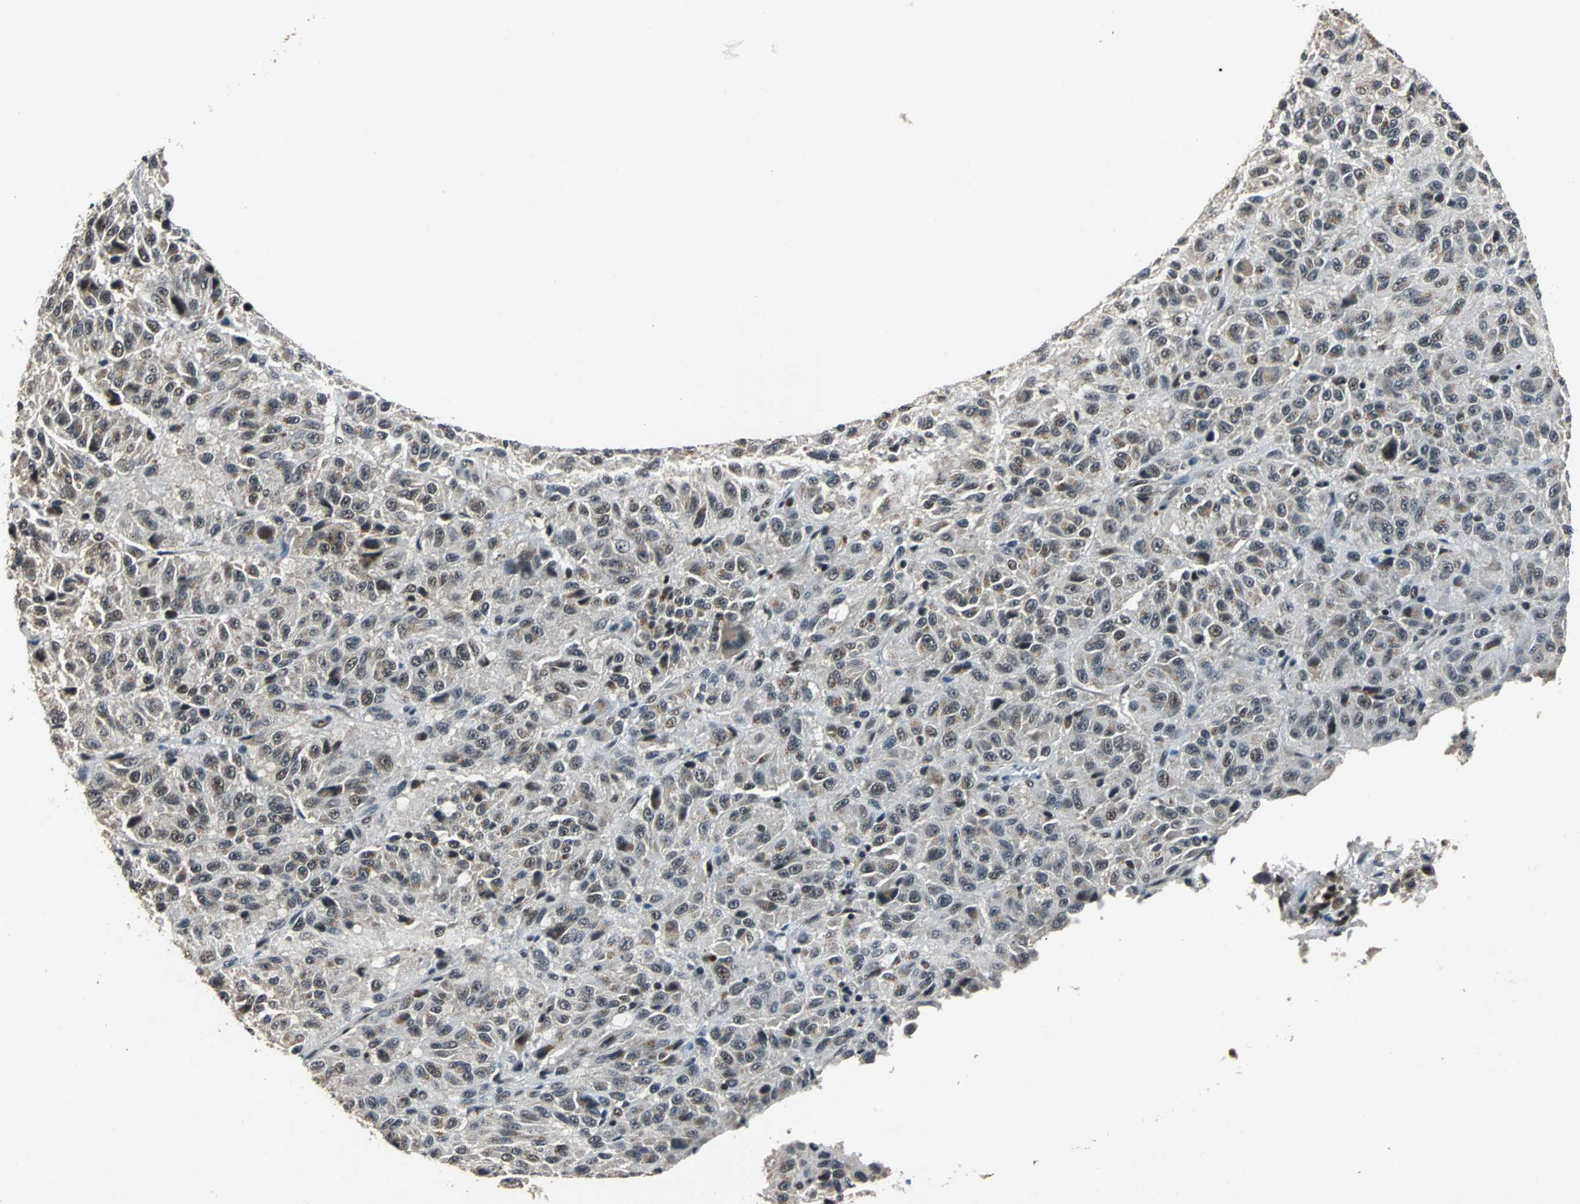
{"staining": {"intensity": "weak", "quantity": "<25%", "location": "nuclear"}, "tissue": "melanoma", "cell_type": "Tumor cells", "image_type": "cancer", "snomed": [{"axis": "morphology", "description": "Malignant melanoma, Metastatic site"}, {"axis": "topography", "description": "Lung"}], "caption": "Tumor cells show no significant protein positivity in melanoma.", "gene": "USP28", "patient": {"sex": "male", "age": 64}}